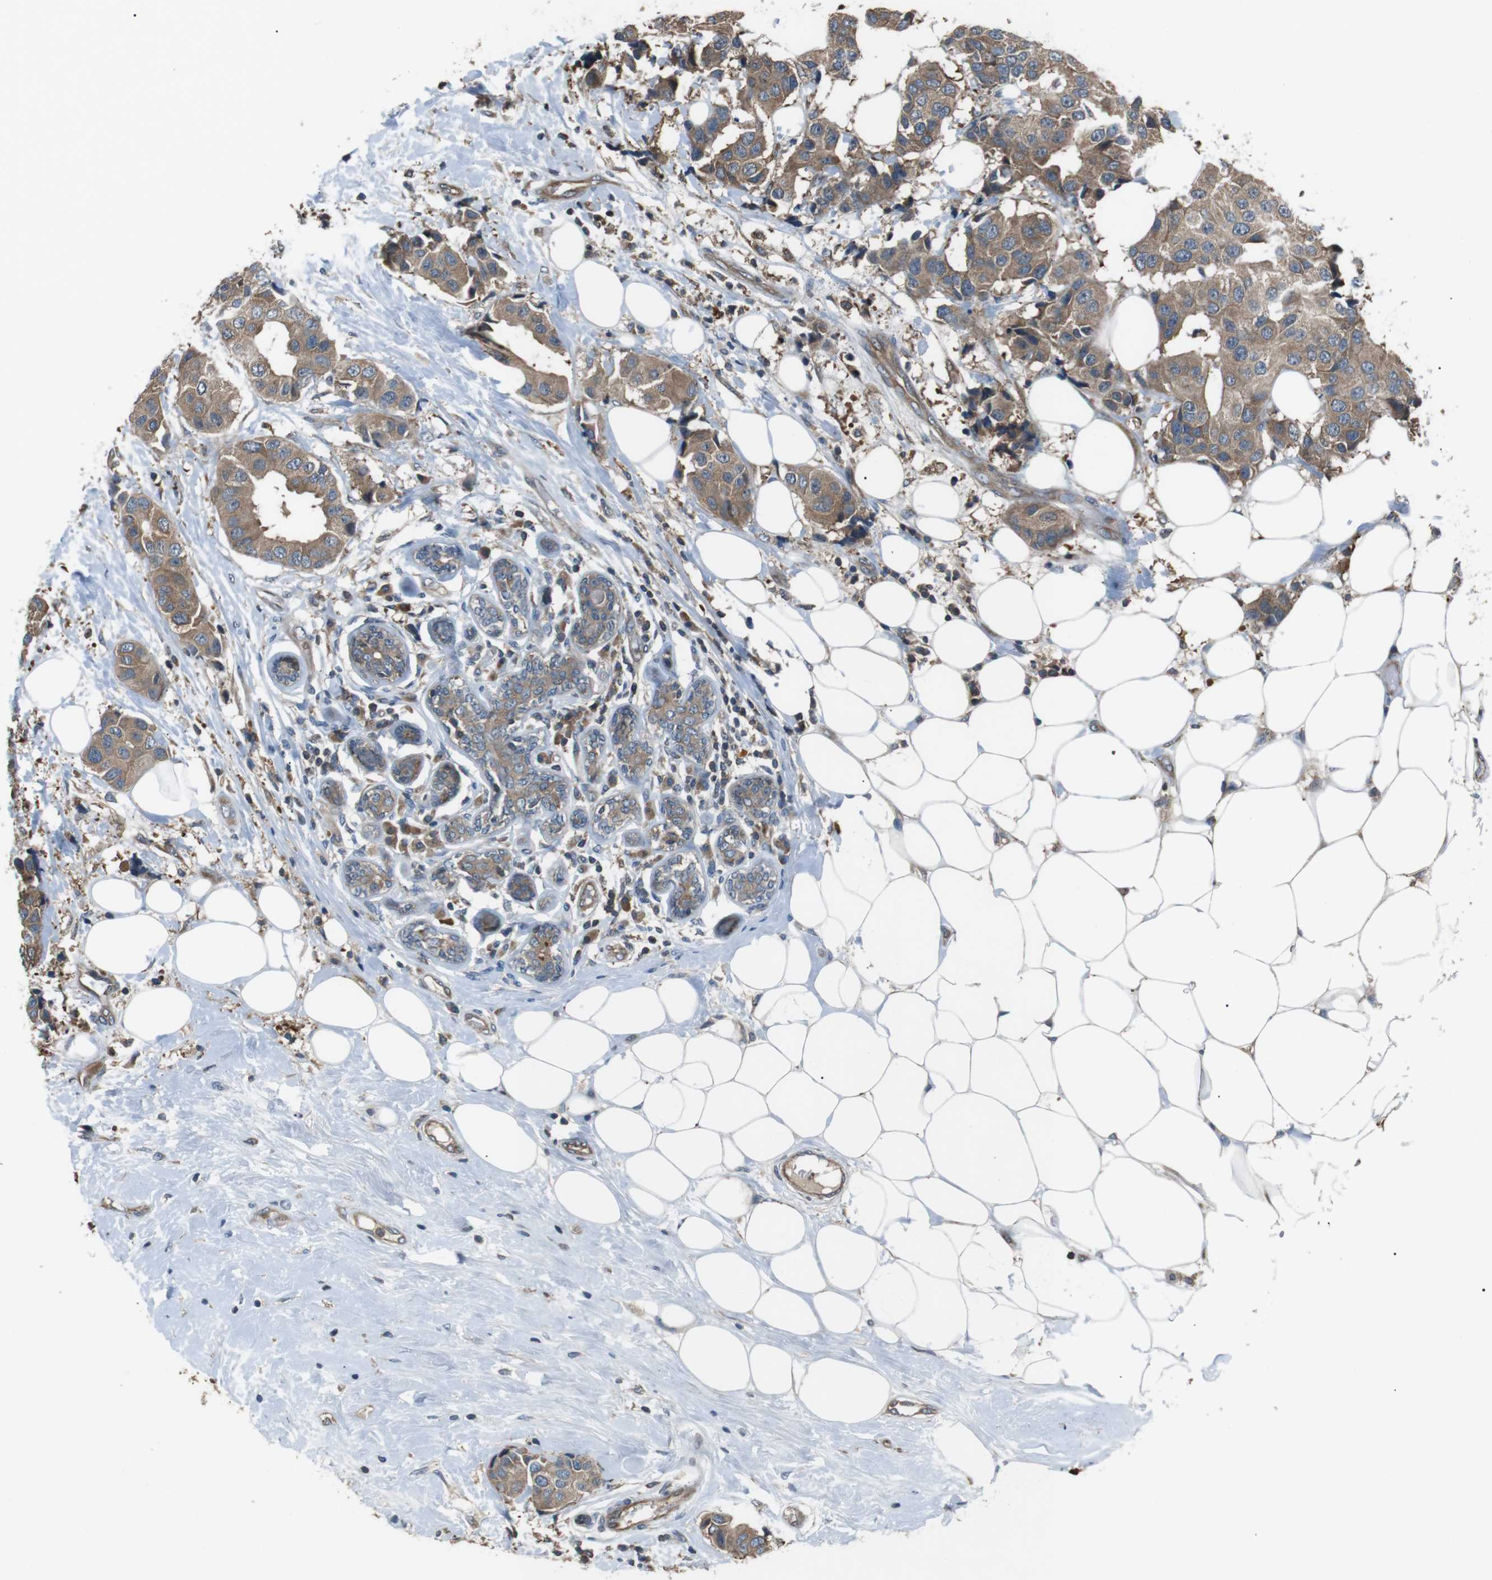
{"staining": {"intensity": "moderate", "quantity": ">75%", "location": "cytoplasmic/membranous"}, "tissue": "breast cancer", "cell_type": "Tumor cells", "image_type": "cancer", "snomed": [{"axis": "morphology", "description": "Normal tissue, NOS"}, {"axis": "morphology", "description": "Duct carcinoma"}, {"axis": "topography", "description": "Breast"}], "caption": "Immunohistochemistry photomicrograph of neoplastic tissue: breast infiltrating ductal carcinoma stained using IHC exhibits medium levels of moderate protein expression localized specifically in the cytoplasmic/membranous of tumor cells, appearing as a cytoplasmic/membranous brown color.", "gene": "GPR161", "patient": {"sex": "female", "age": 39}}